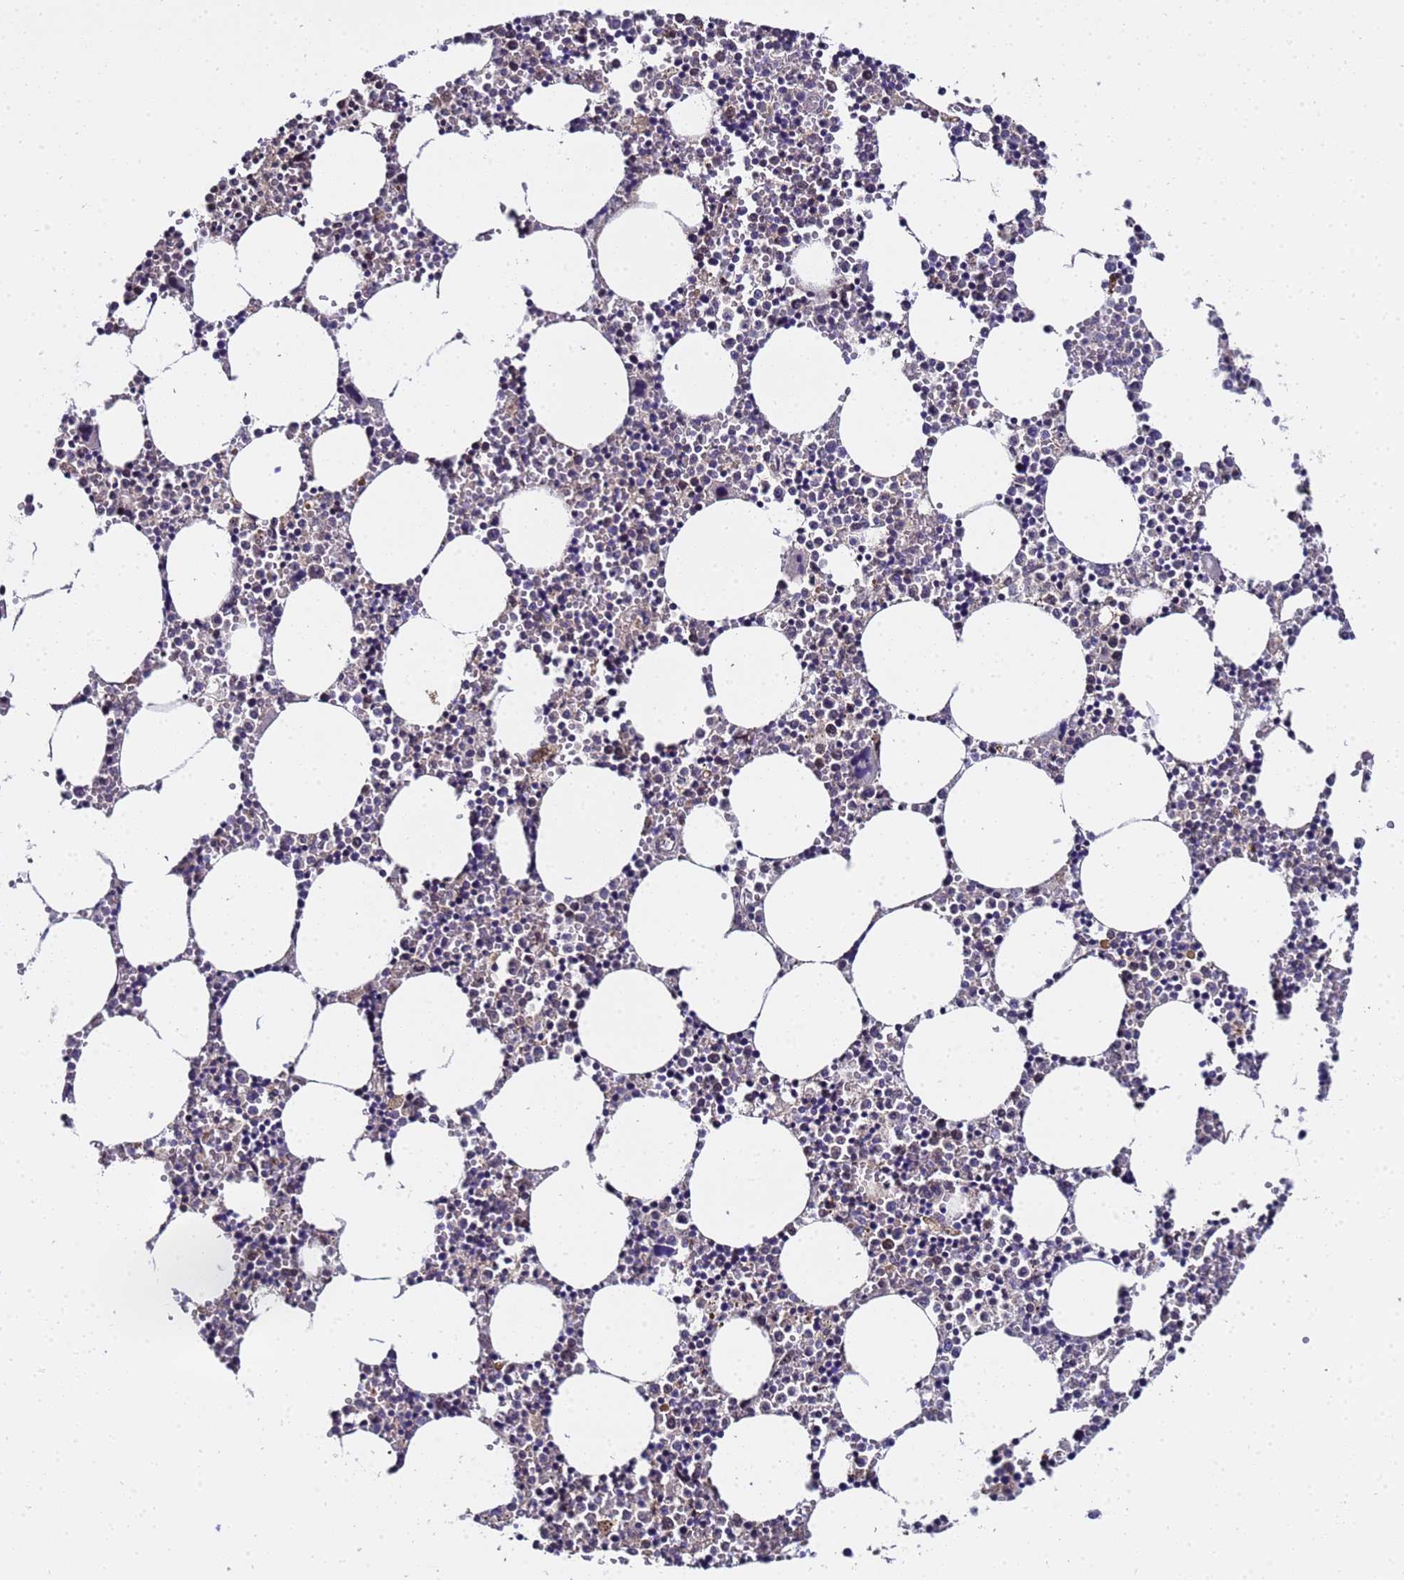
{"staining": {"intensity": "moderate", "quantity": "<25%", "location": "cytoplasmic/membranous,nuclear"}, "tissue": "bone marrow", "cell_type": "Hematopoietic cells", "image_type": "normal", "snomed": [{"axis": "morphology", "description": "Normal tissue, NOS"}, {"axis": "topography", "description": "Bone marrow"}], "caption": "Bone marrow stained with DAB (3,3'-diaminobenzidine) immunohistochemistry (IHC) displays low levels of moderate cytoplasmic/membranous,nuclear positivity in about <25% of hematopoietic cells.", "gene": "ANAPC13", "patient": {"sex": "female", "age": 64}}